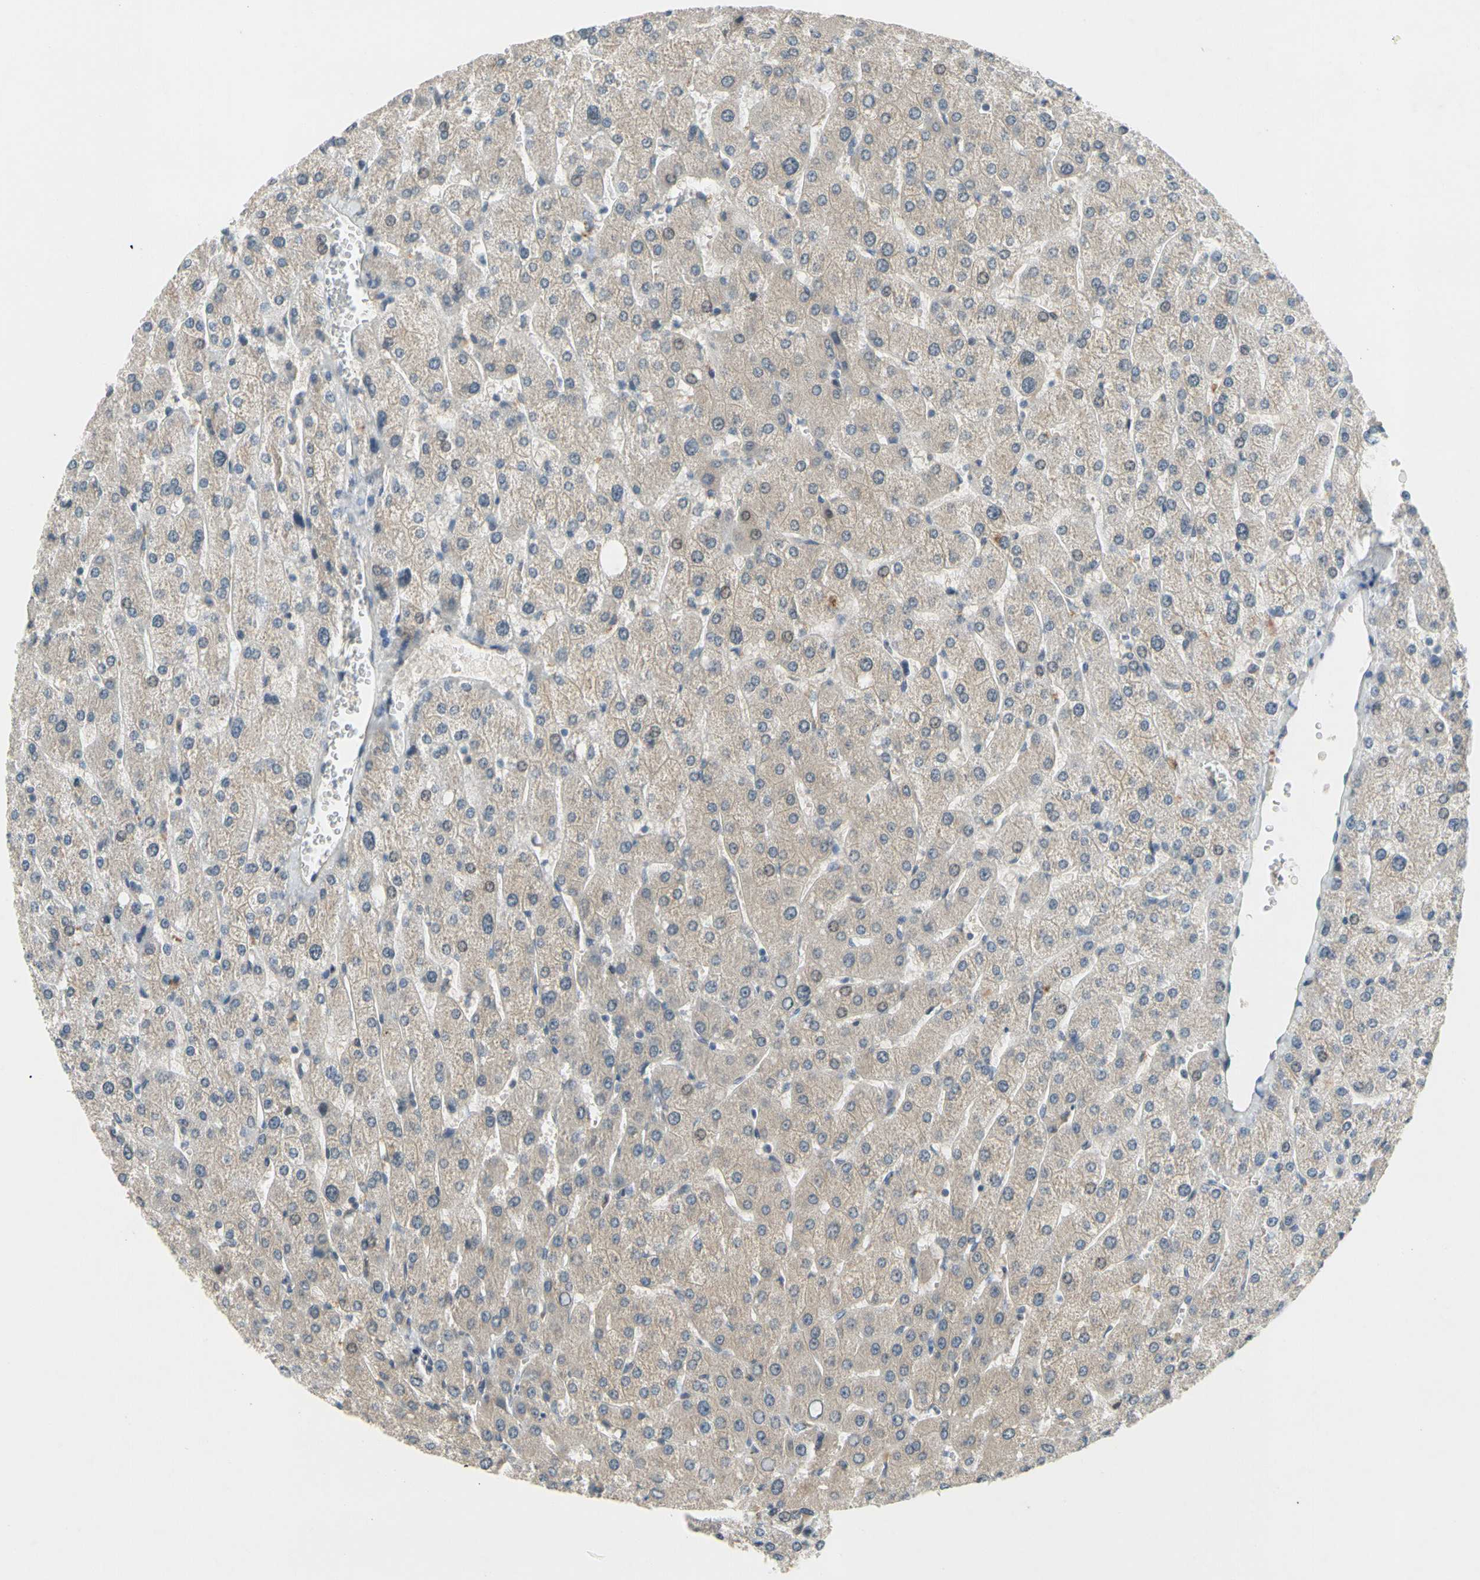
{"staining": {"intensity": "negative", "quantity": "none", "location": "none"}, "tissue": "liver", "cell_type": "Cholangiocytes", "image_type": "normal", "snomed": [{"axis": "morphology", "description": "Normal tissue, NOS"}, {"axis": "topography", "description": "Liver"}], "caption": "Immunohistochemistry (IHC) of unremarkable human liver displays no staining in cholangiocytes.", "gene": "PIP5K1B", "patient": {"sex": "male", "age": 55}}